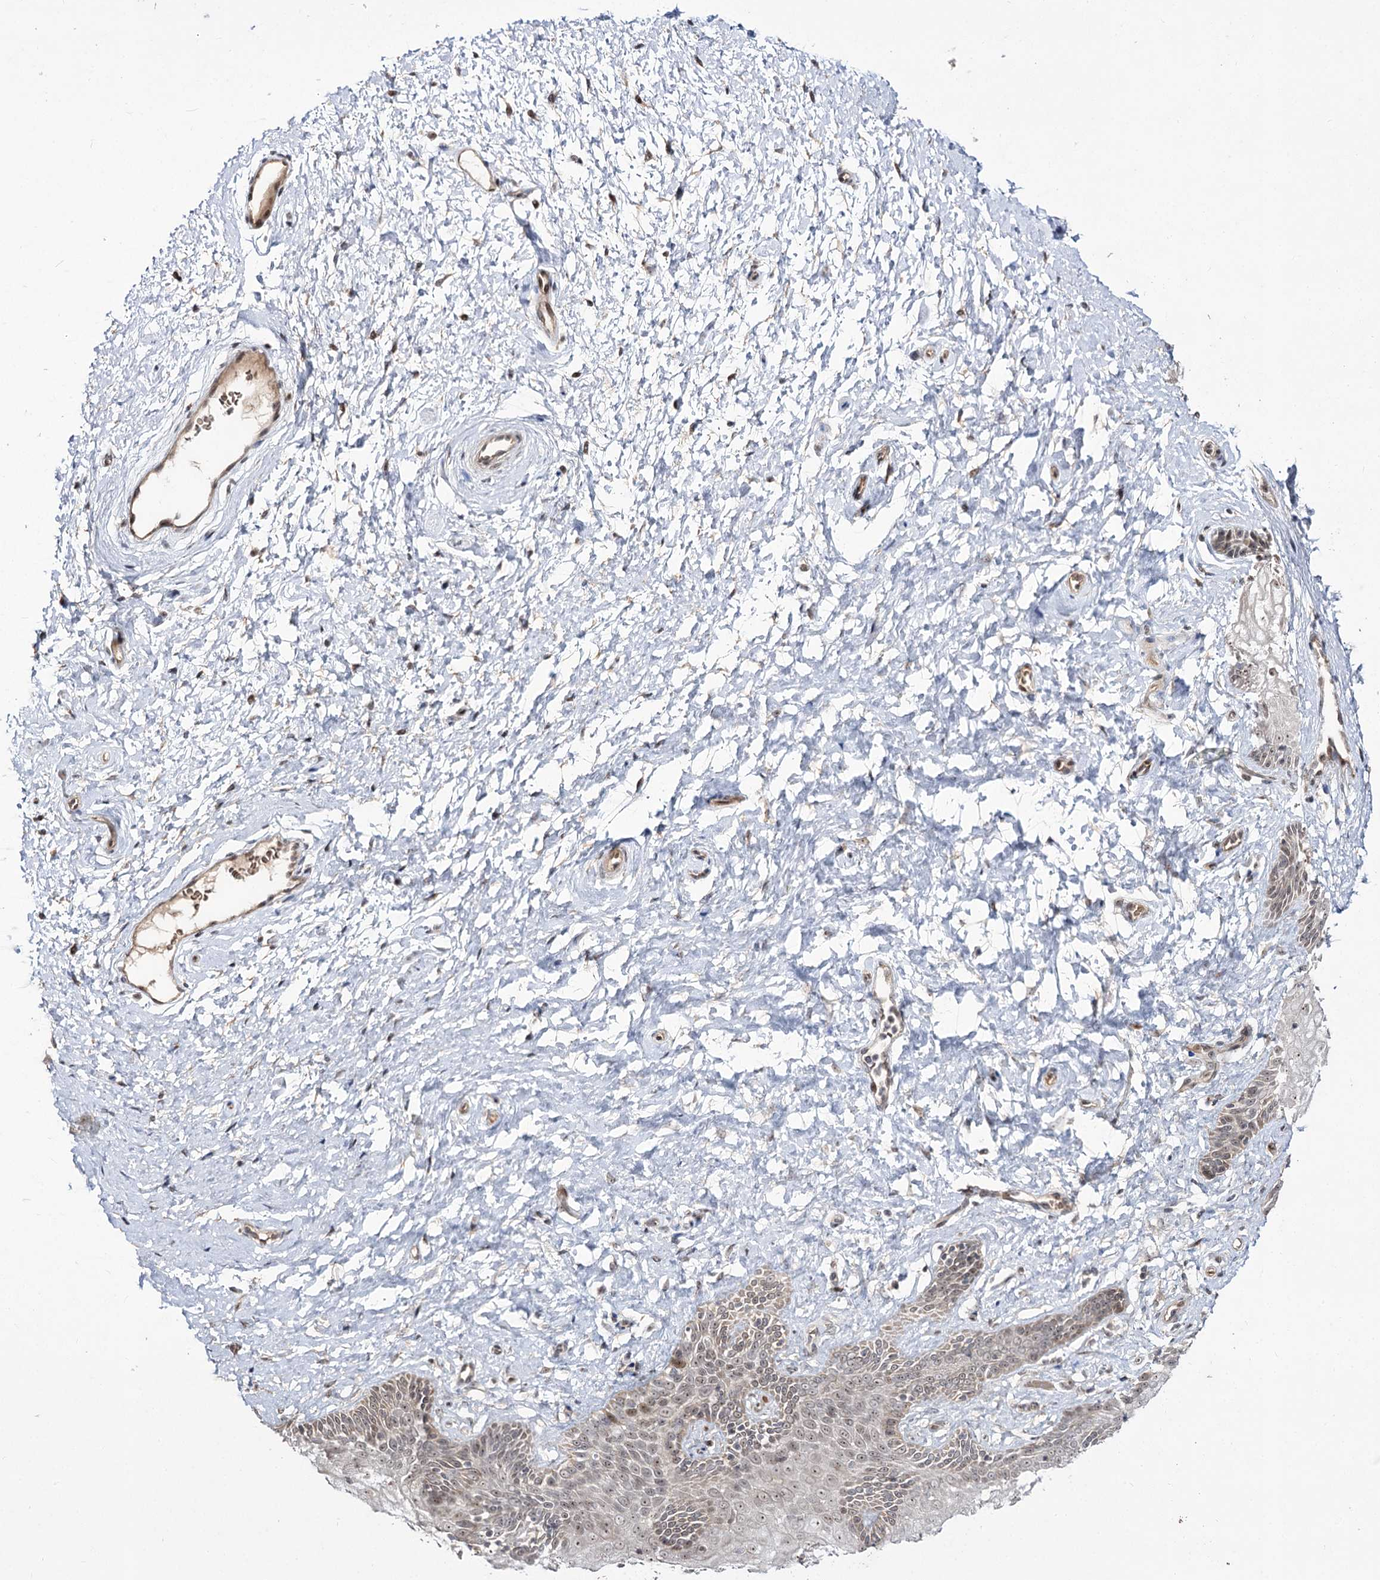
{"staining": {"intensity": "moderate", "quantity": "25%-75%", "location": "nuclear"}, "tissue": "vagina", "cell_type": "Squamous epithelial cells", "image_type": "normal", "snomed": [{"axis": "morphology", "description": "Normal tissue, NOS"}, {"axis": "topography", "description": "Vagina"}, {"axis": "topography", "description": "Cervix"}], "caption": "IHC of normal vagina displays medium levels of moderate nuclear positivity in about 25%-75% of squamous epithelial cells. Immunohistochemistry (ihc) stains the protein in brown and the nuclei are stained blue.", "gene": "RRP9", "patient": {"sex": "female", "age": 40}}